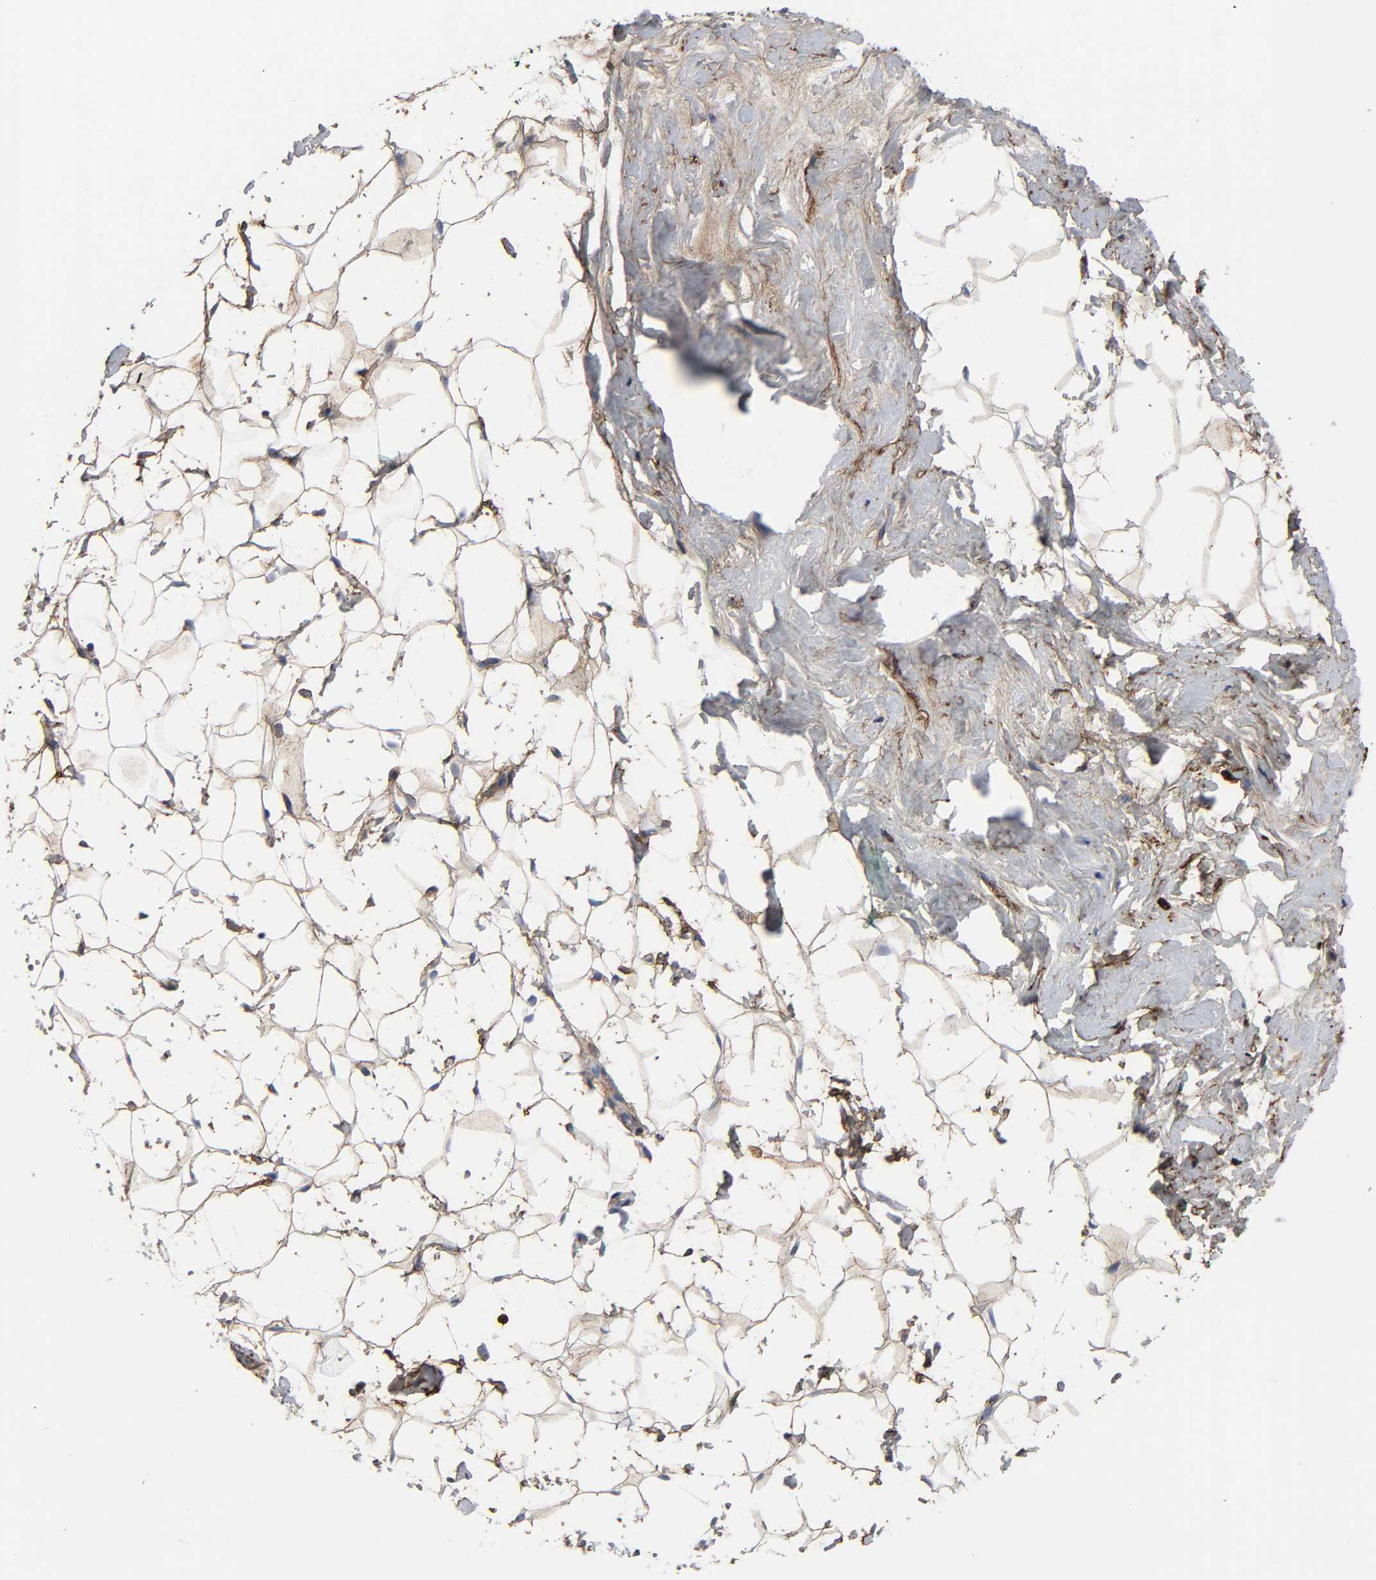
{"staining": {"intensity": "weak", "quantity": "25%-75%", "location": "cytoplasmic/membranous"}, "tissue": "breast", "cell_type": "Adipocytes", "image_type": "normal", "snomed": [{"axis": "morphology", "description": "Normal tissue, NOS"}, {"axis": "topography", "description": "Breast"}], "caption": "Benign breast displays weak cytoplasmic/membranous positivity in approximately 25%-75% of adipocytes Immunohistochemistry (ihc) stains the protein of interest in brown and the nuclei are stained blue..", "gene": "FBLN1", "patient": {"sex": "female", "age": 52}}